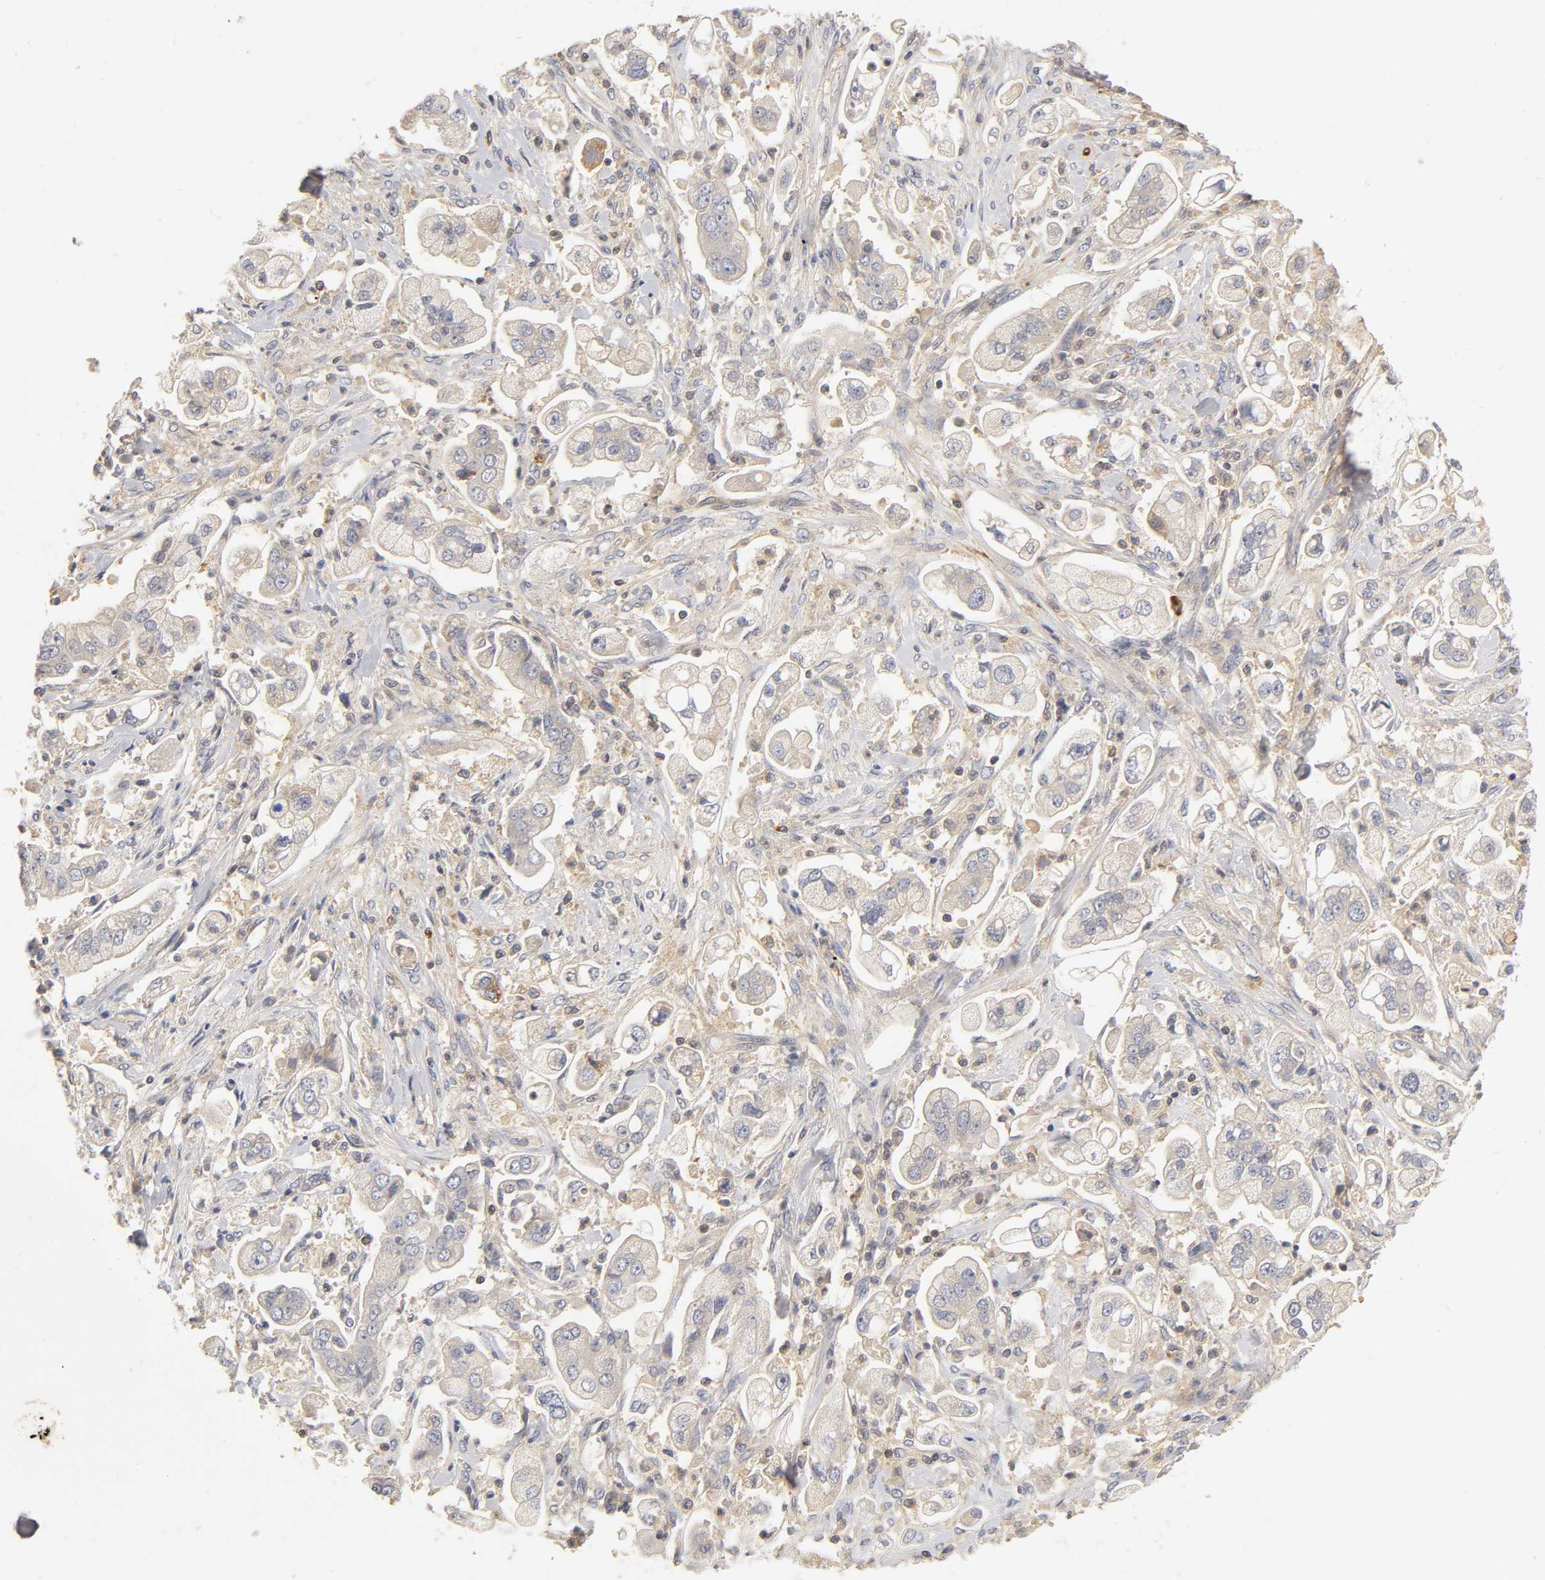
{"staining": {"intensity": "weak", "quantity": "25%-75%", "location": "cytoplasmic/membranous"}, "tissue": "stomach cancer", "cell_type": "Tumor cells", "image_type": "cancer", "snomed": [{"axis": "morphology", "description": "Adenocarcinoma, NOS"}, {"axis": "topography", "description": "Stomach"}], "caption": "Adenocarcinoma (stomach) stained for a protein (brown) exhibits weak cytoplasmic/membranous positive staining in approximately 25%-75% of tumor cells.", "gene": "RHOA", "patient": {"sex": "male", "age": 62}}